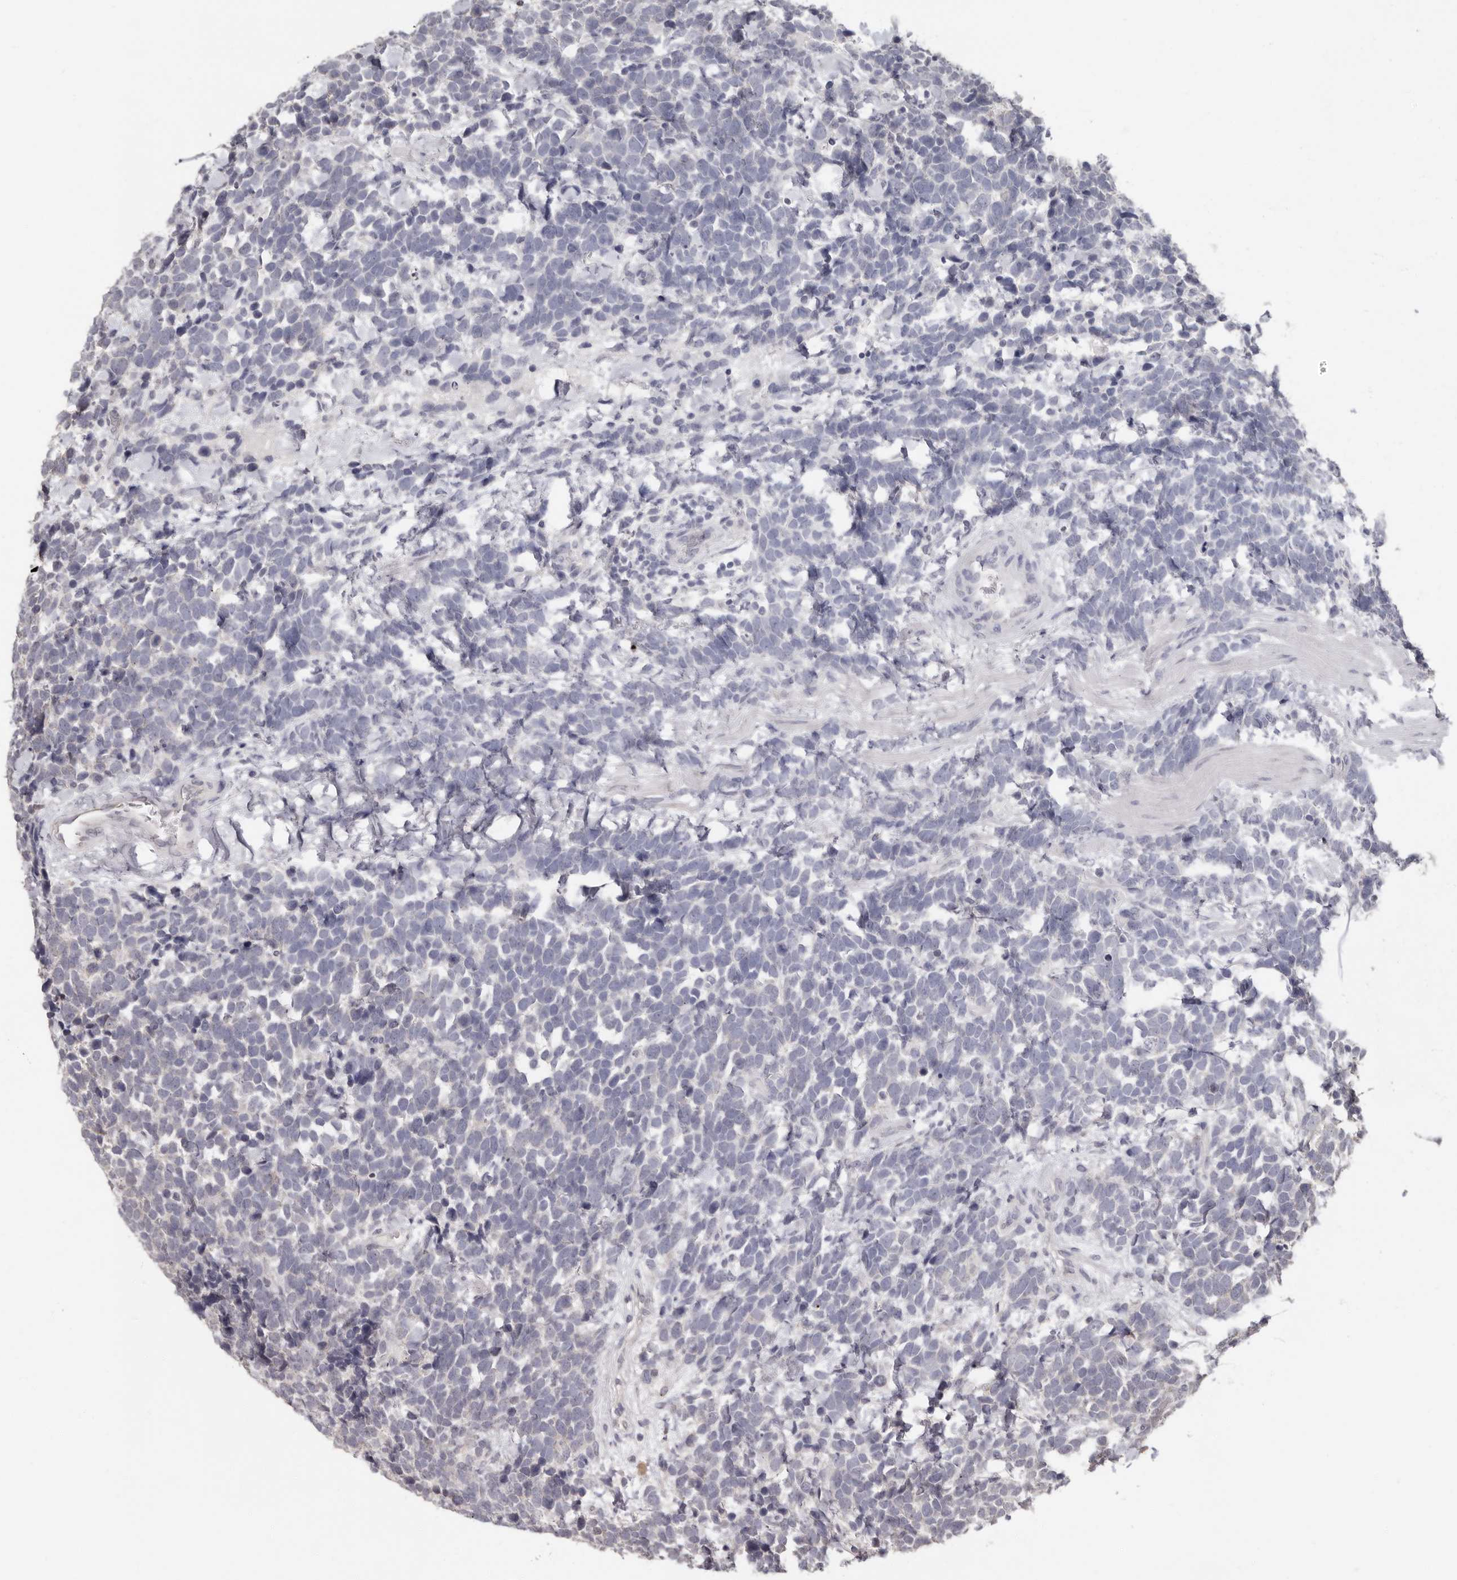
{"staining": {"intensity": "negative", "quantity": "none", "location": "none"}, "tissue": "urothelial cancer", "cell_type": "Tumor cells", "image_type": "cancer", "snomed": [{"axis": "morphology", "description": "Urothelial carcinoma, High grade"}, {"axis": "topography", "description": "Urinary bladder"}], "caption": "High-grade urothelial carcinoma was stained to show a protein in brown. There is no significant expression in tumor cells.", "gene": "LINGO2", "patient": {"sex": "female", "age": 82}}